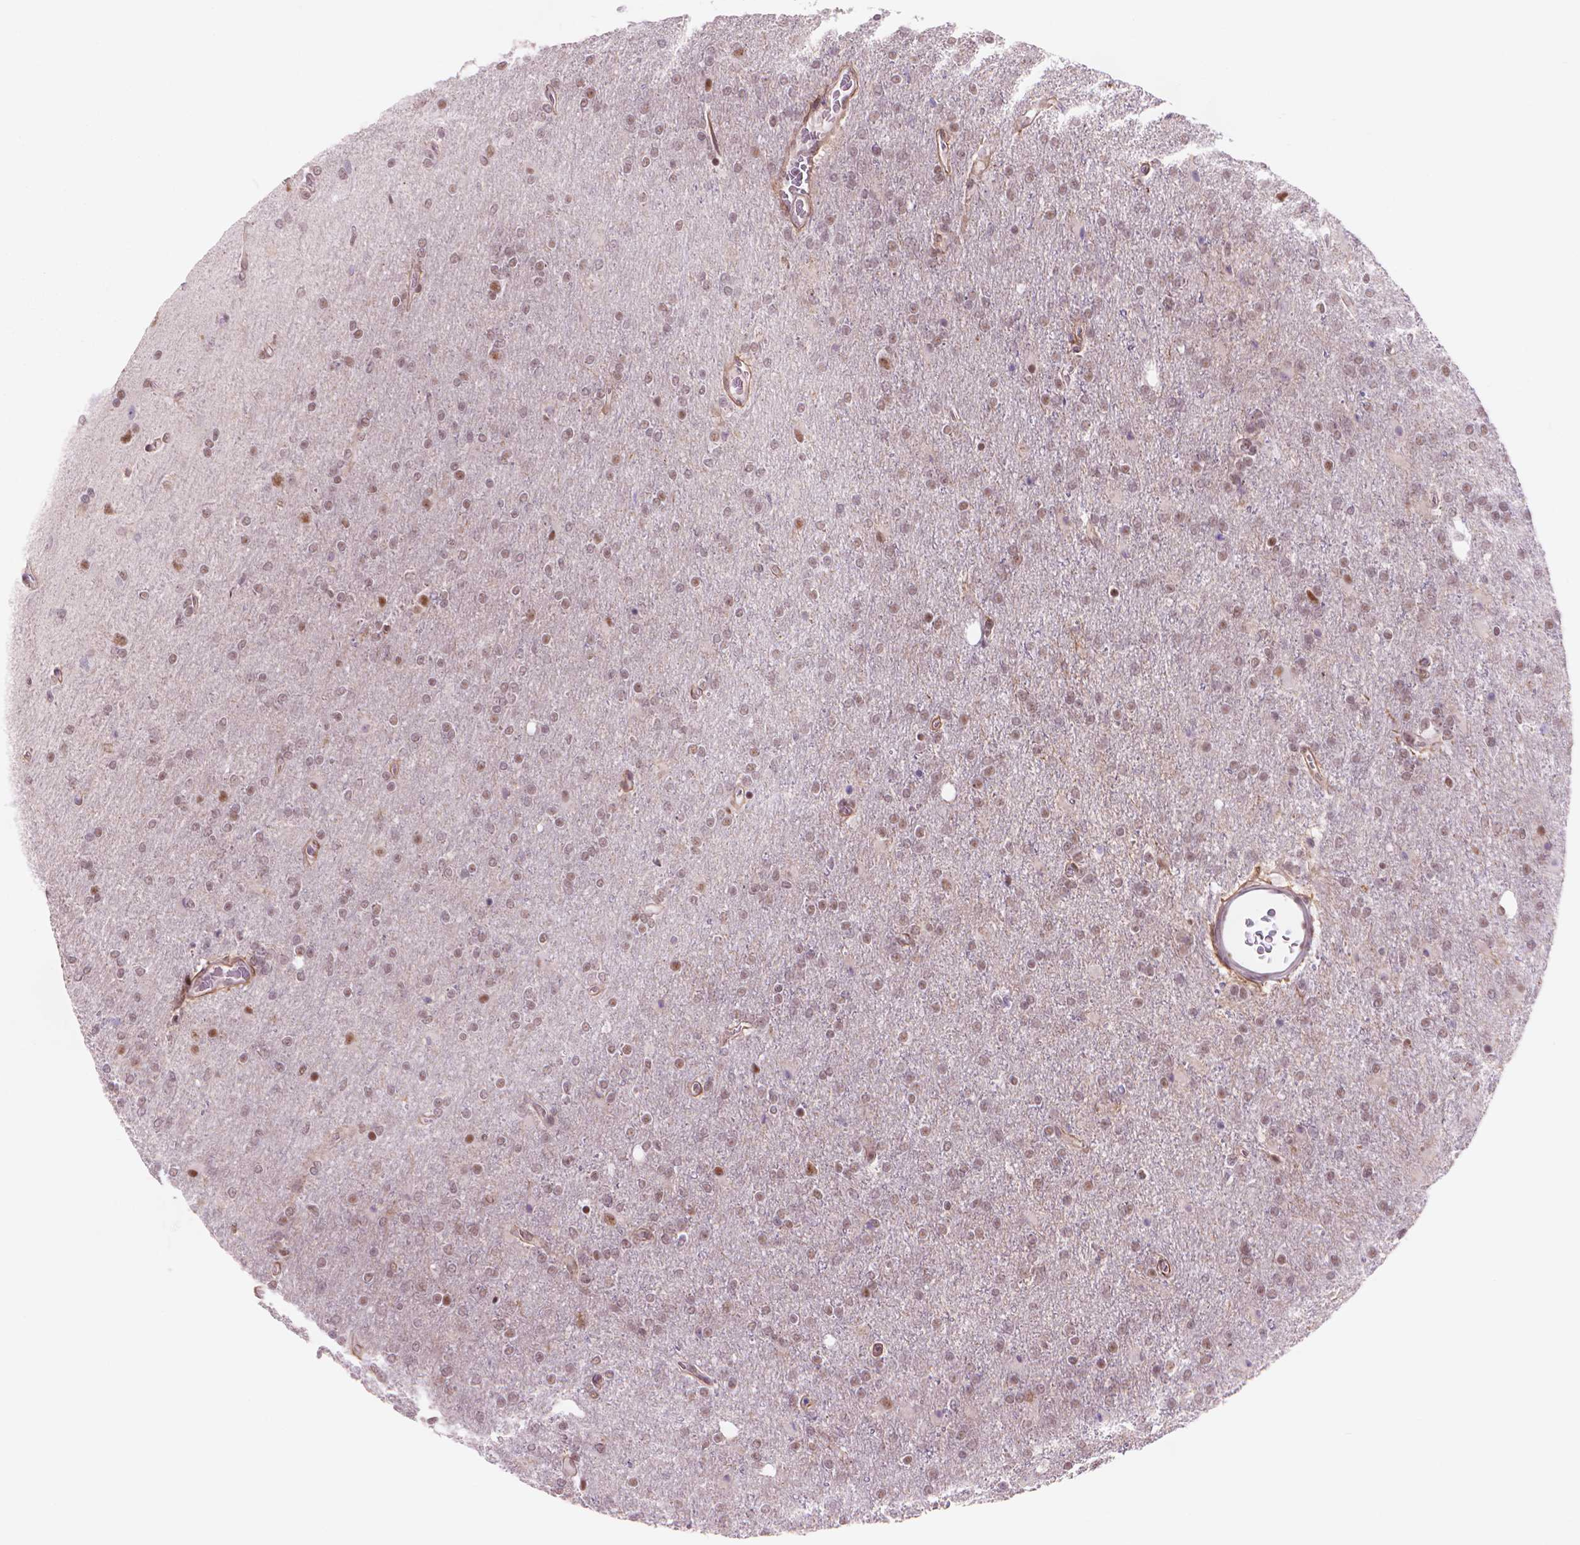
{"staining": {"intensity": "moderate", "quantity": "<25%", "location": "nuclear"}, "tissue": "glioma", "cell_type": "Tumor cells", "image_type": "cancer", "snomed": [{"axis": "morphology", "description": "Glioma, malignant, High grade"}, {"axis": "topography", "description": "Cerebral cortex"}], "caption": "This image exhibits immunohistochemistry staining of human glioma, with low moderate nuclear expression in about <25% of tumor cells.", "gene": "POLR3D", "patient": {"sex": "male", "age": 70}}